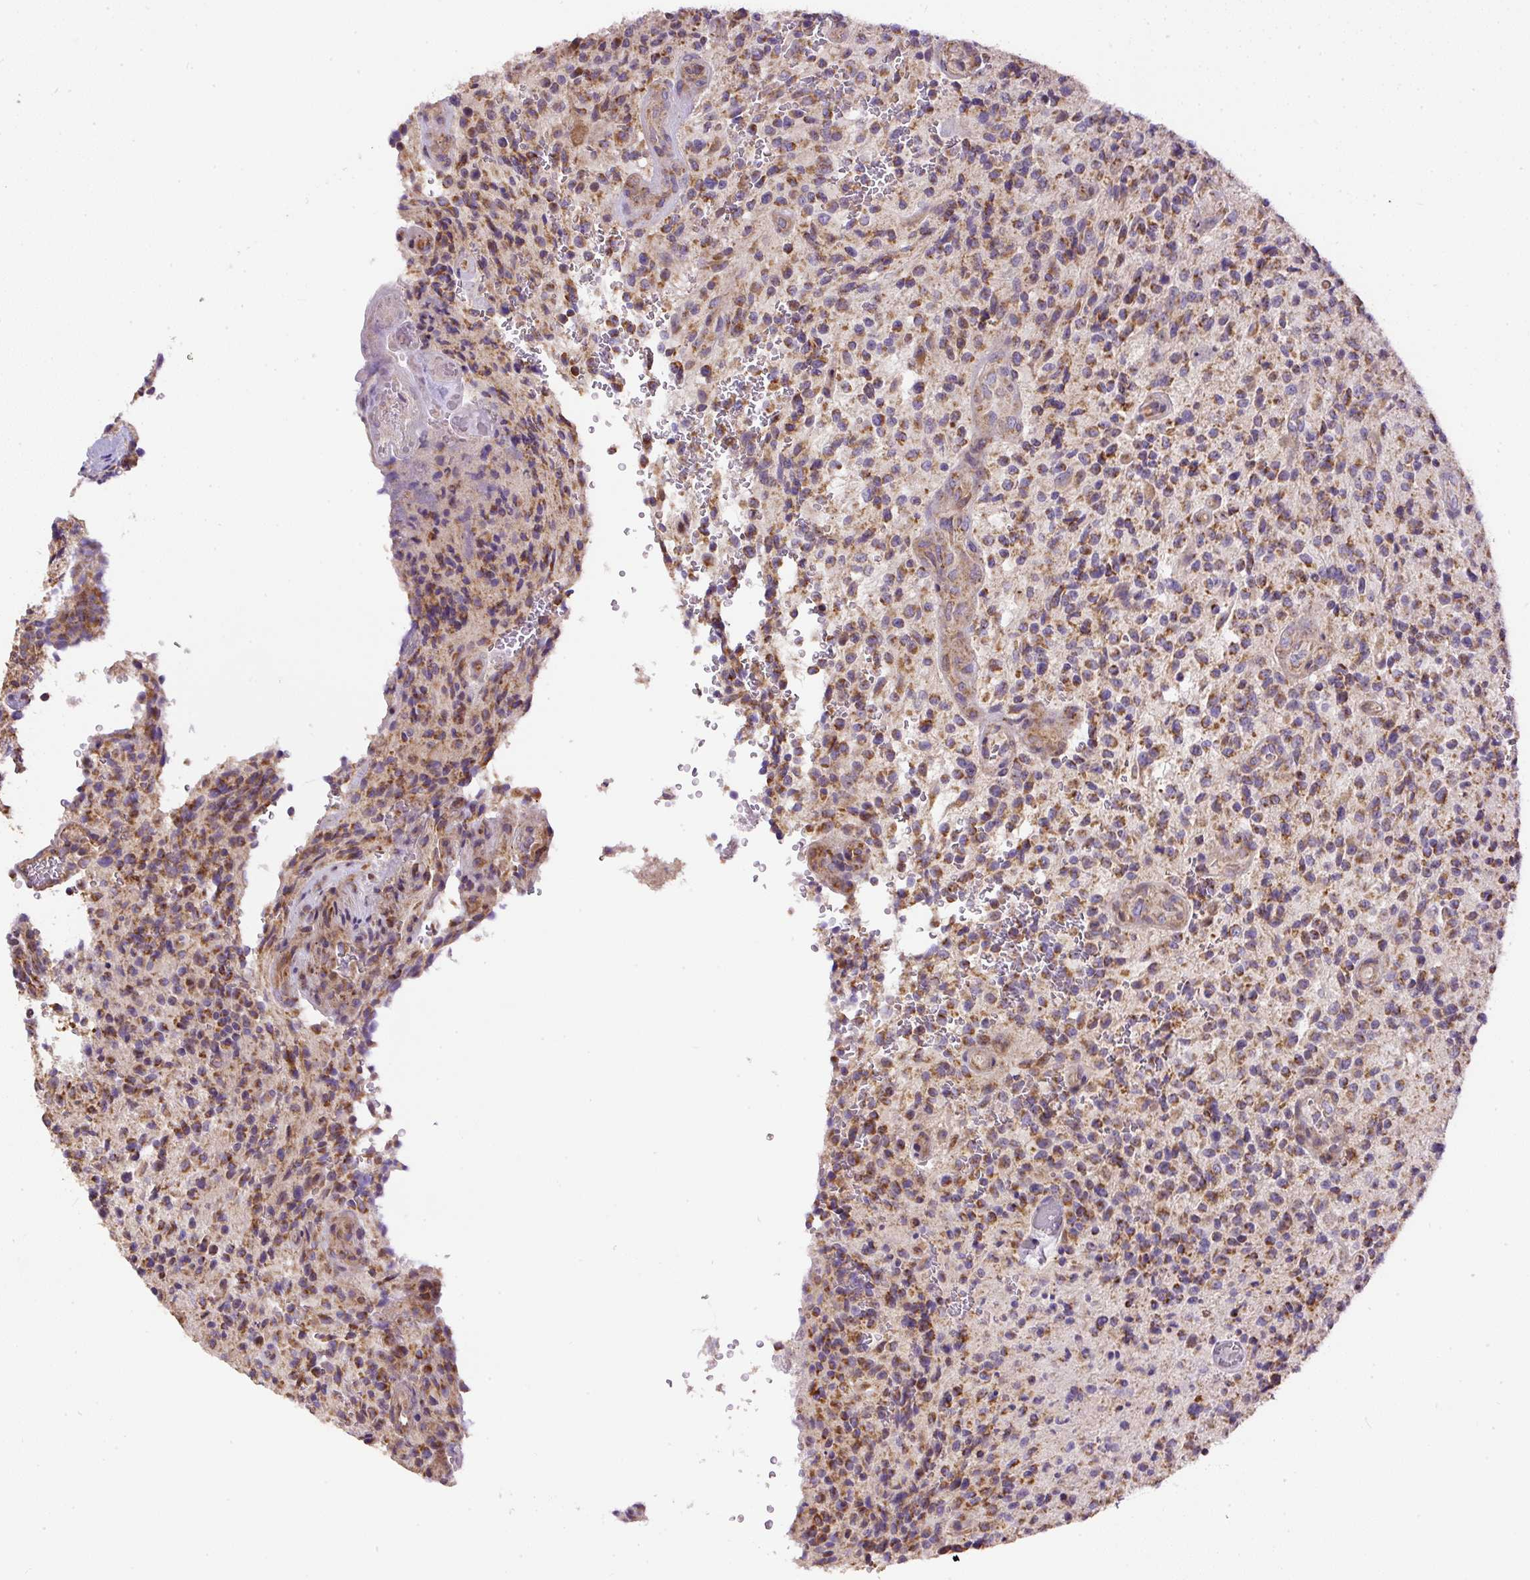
{"staining": {"intensity": "moderate", "quantity": ">75%", "location": "cytoplasmic/membranous"}, "tissue": "glioma", "cell_type": "Tumor cells", "image_type": "cancer", "snomed": [{"axis": "morphology", "description": "Normal tissue, NOS"}, {"axis": "morphology", "description": "Glioma, malignant, High grade"}, {"axis": "topography", "description": "Cerebral cortex"}], "caption": "A brown stain labels moderate cytoplasmic/membranous positivity of a protein in human glioma tumor cells. (Stains: DAB in brown, nuclei in blue, Microscopy: brightfield microscopy at high magnification).", "gene": "NDUFAF2", "patient": {"sex": "male", "age": 56}}